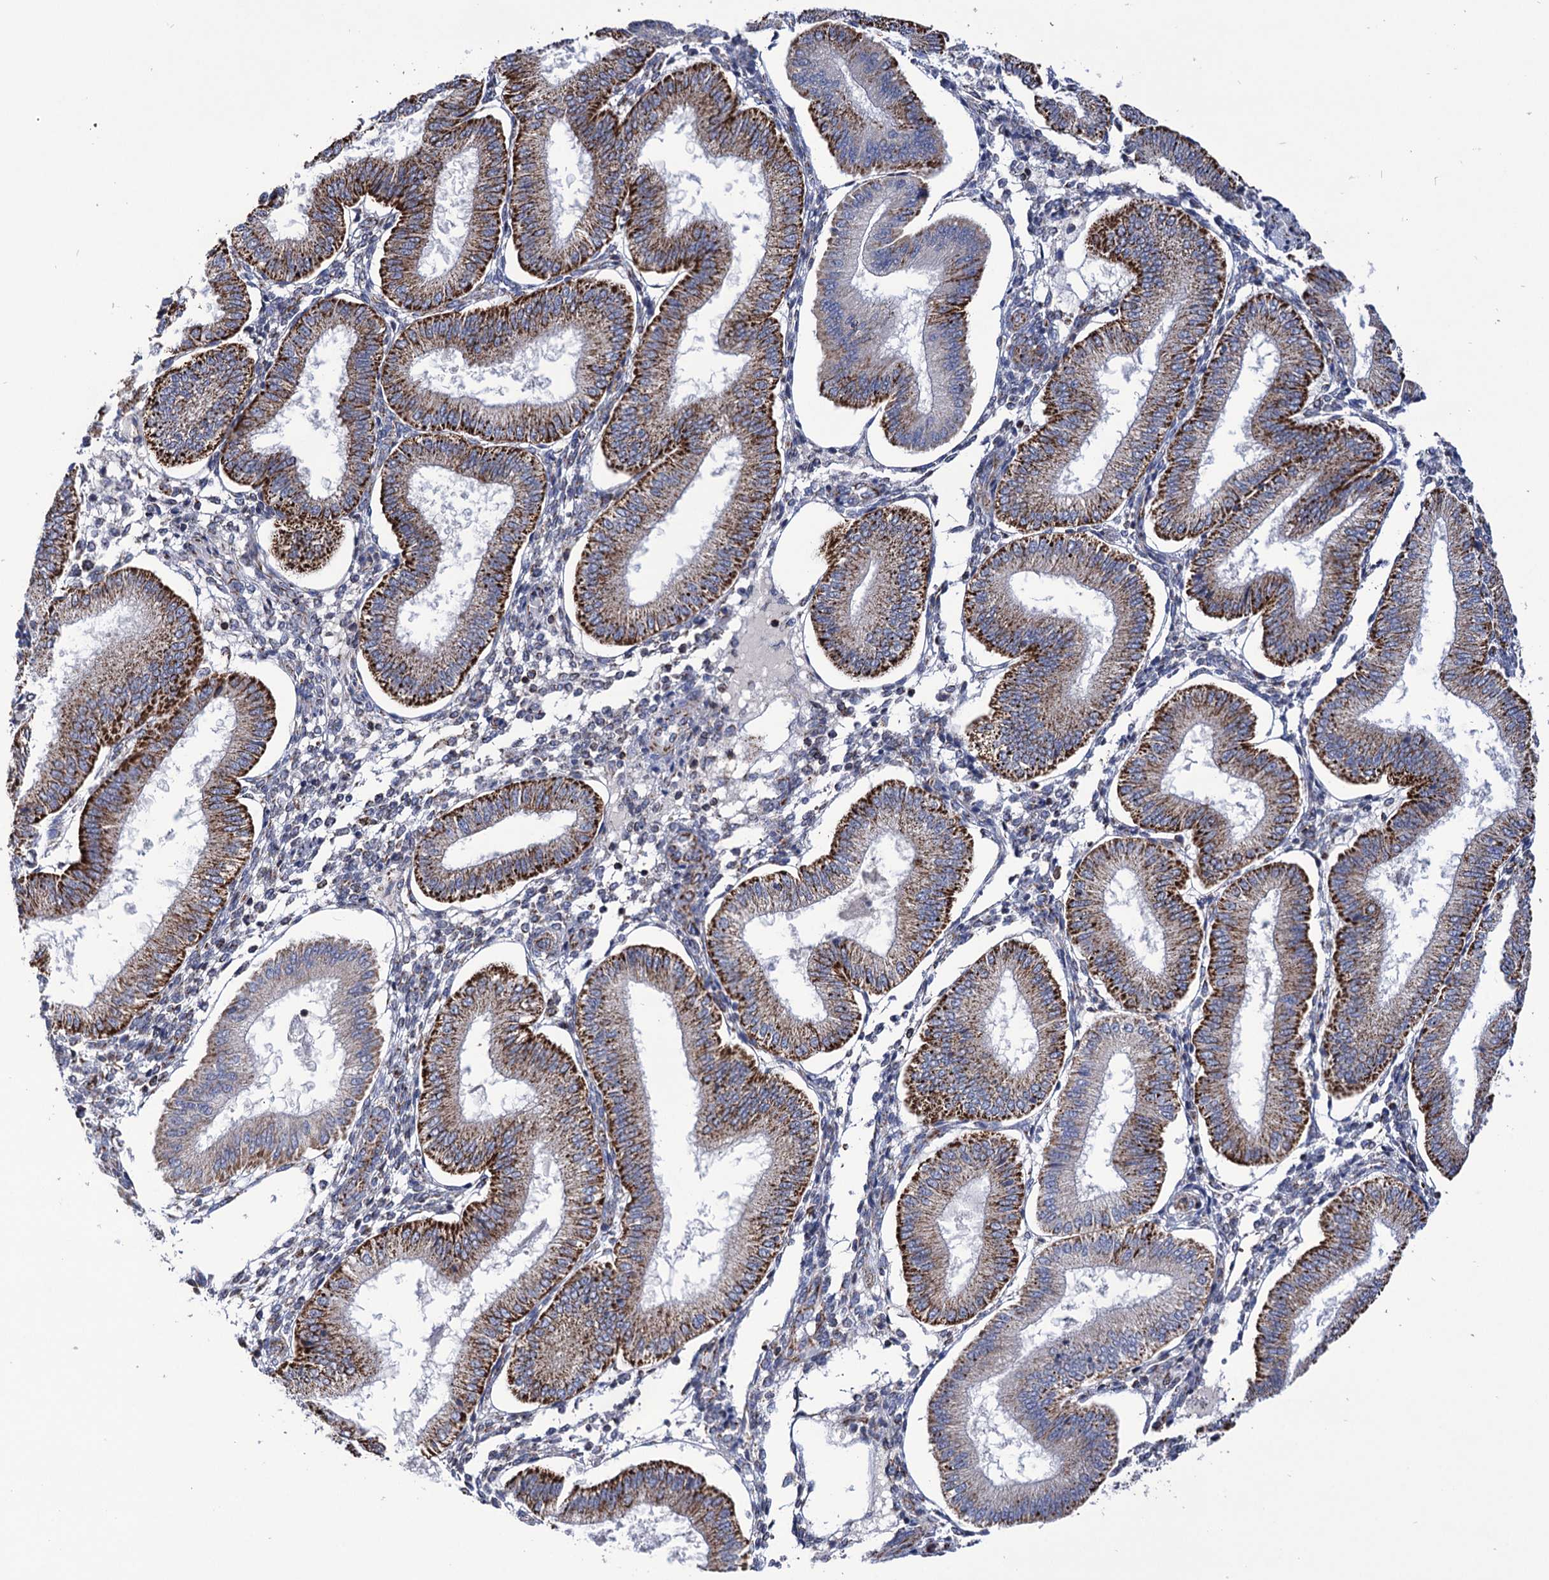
{"staining": {"intensity": "weak", "quantity": "<25%", "location": "cytoplasmic/membranous"}, "tissue": "endometrium", "cell_type": "Cells in endometrial stroma", "image_type": "normal", "snomed": [{"axis": "morphology", "description": "Normal tissue, NOS"}, {"axis": "topography", "description": "Endometrium"}], "caption": "Protein analysis of unremarkable endometrium reveals no significant positivity in cells in endometrial stroma. Brightfield microscopy of immunohistochemistry stained with DAB (brown) and hematoxylin (blue), captured at high magnification.", "gene": "ABHD10", "patient": {"sex": "female", "age": 39}}